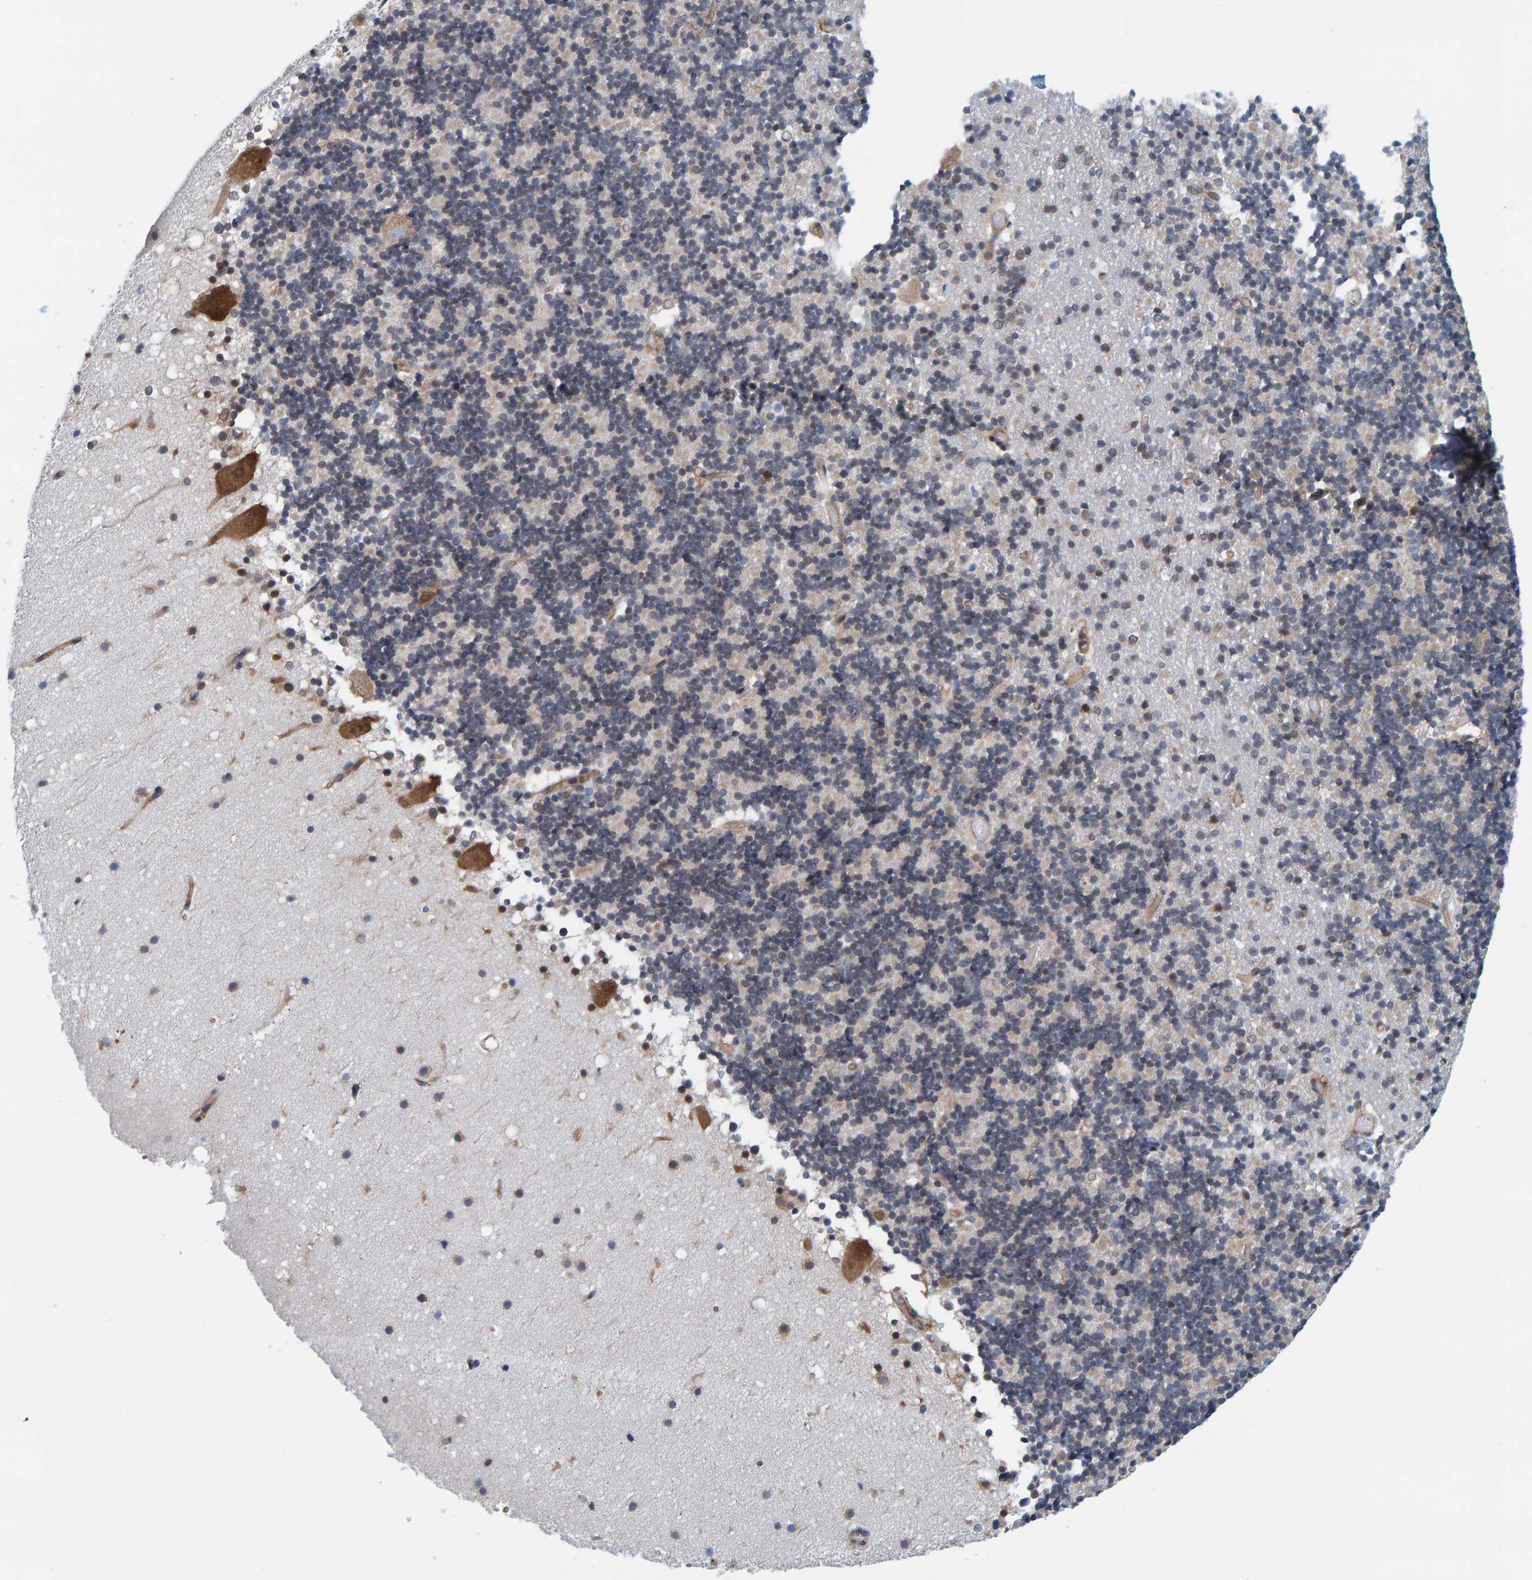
{"staining": {"intensity": "weak", "quantity": "<25%", "location": "cytoplasmic/membranous"}, "tissue": "cerebellum", "cell_type": "Cells in granular layer", "image_type": "normal", "snomed": [{"axis": "morphology", "description": "Normal tissue, NOS"}, {"axis": "topography", "description": "Cerebellum"}], "caption": "Cells in granular layer show no significant staining in normal cerebellum. (IHC, brightfield microscopy, high magnification).", "gene": "SCRN2", "patient": {"sex": "male", "age": 57}}